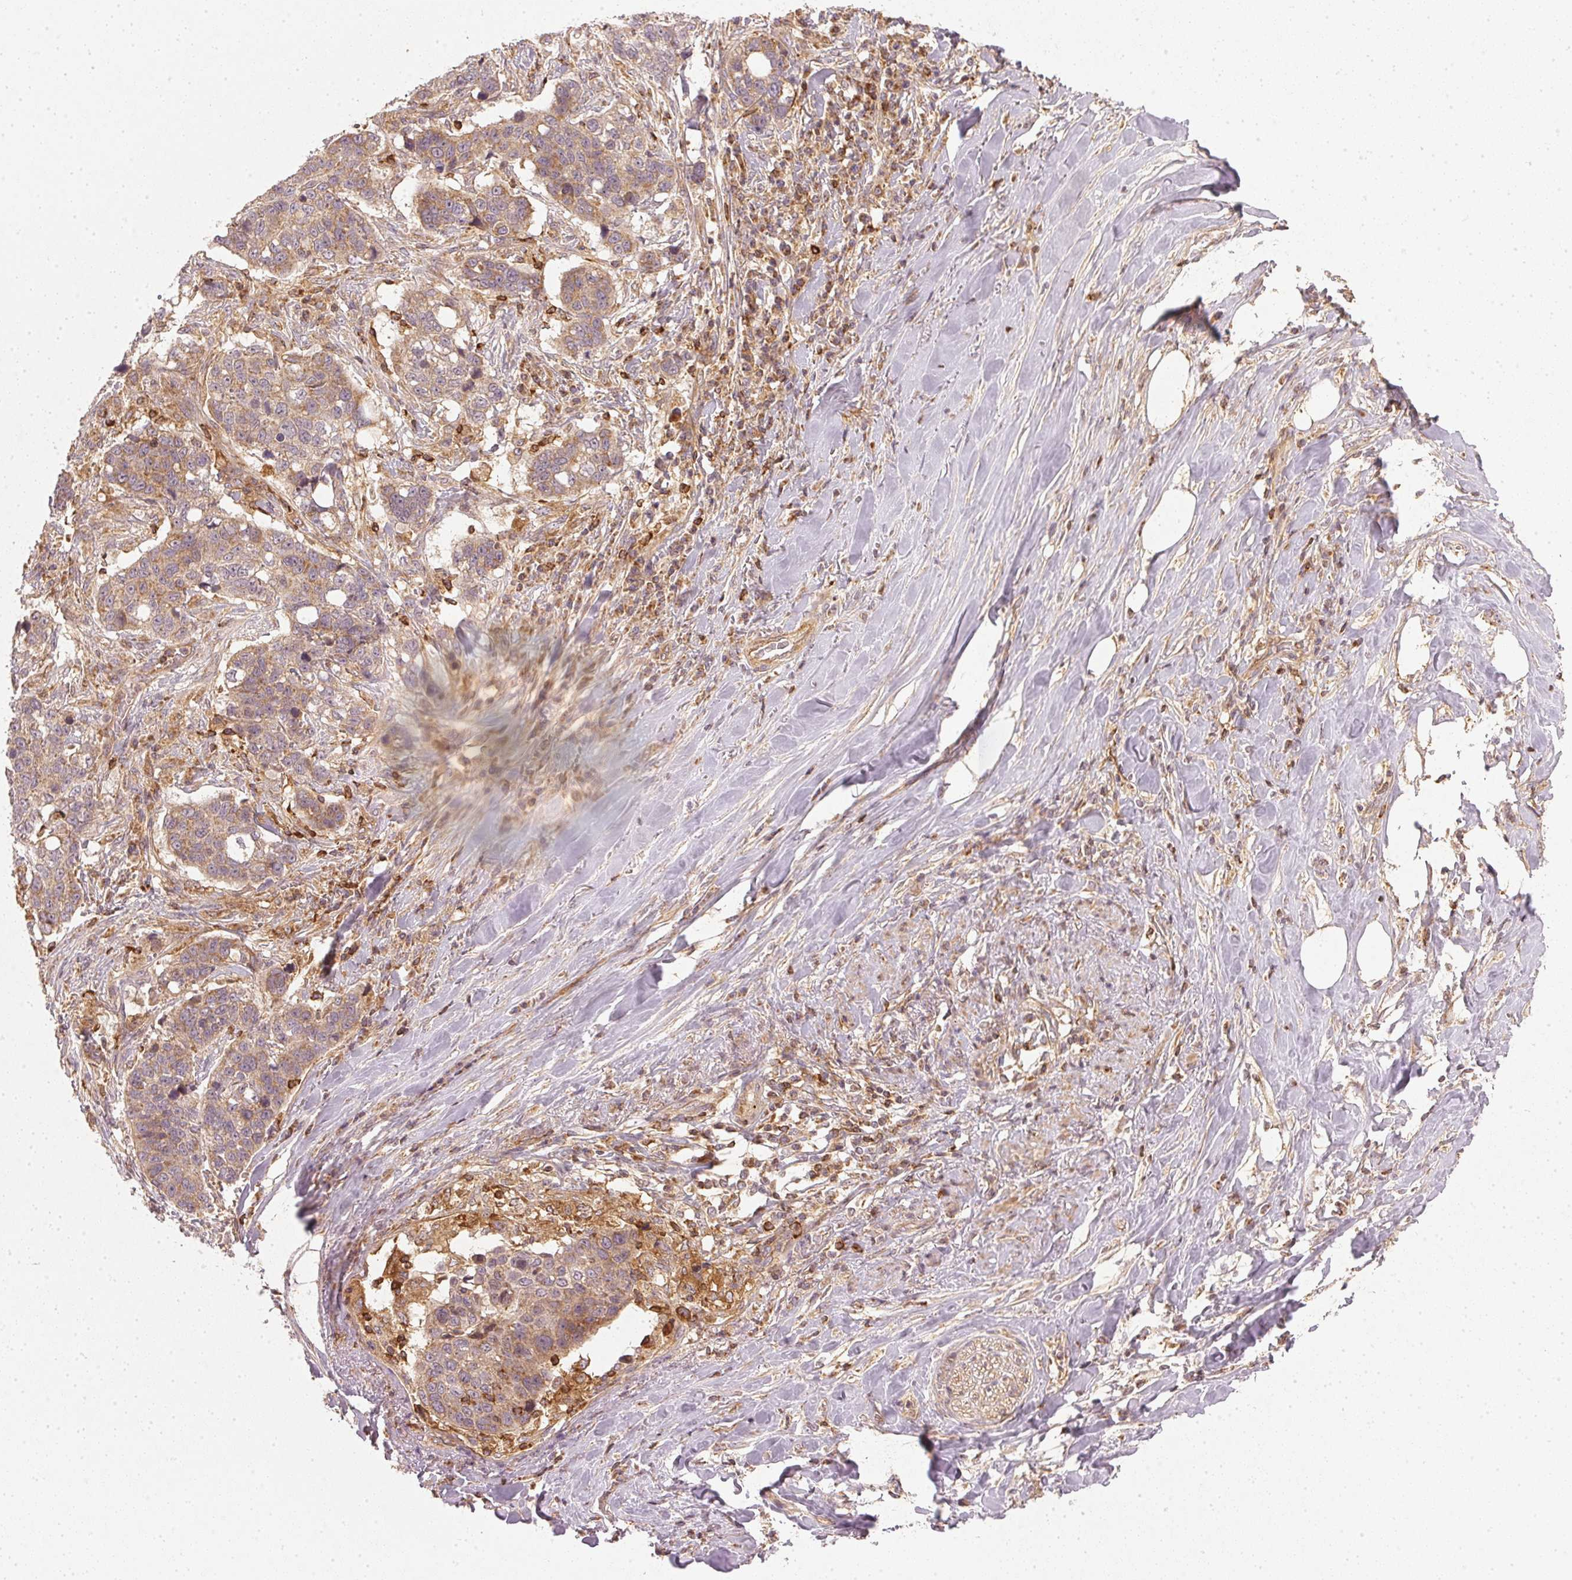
{"staining": {"intensity": "moderate", "quantity": ">75%", "location": "cytoplasmic/membranous"}, "tissue": "lung cancer", "cell_type": "Tumor cells", "image_type": "cancer", "snomed": [{"axis": "morphology", "description": "Squamous cell carcinoma, NOS"}, {"axis": "topography", "description": "Lymph node"}, {"axis": "topography", "description": "Lung"}], "caption": "Immunohistochemistry histopathology image of neoplastic tissue: human lung cancer (squamous cell carcinoma) stained using immunohistochemistry (IHC) shows medium levels of moderate protein expression localized specifically in the cytoplasmic/membranous of tumor cells, appearing as a cytoplasmic/membranous brown color.", "gene": "NADK2", "patient": {"sex": "male", "age": 61}}